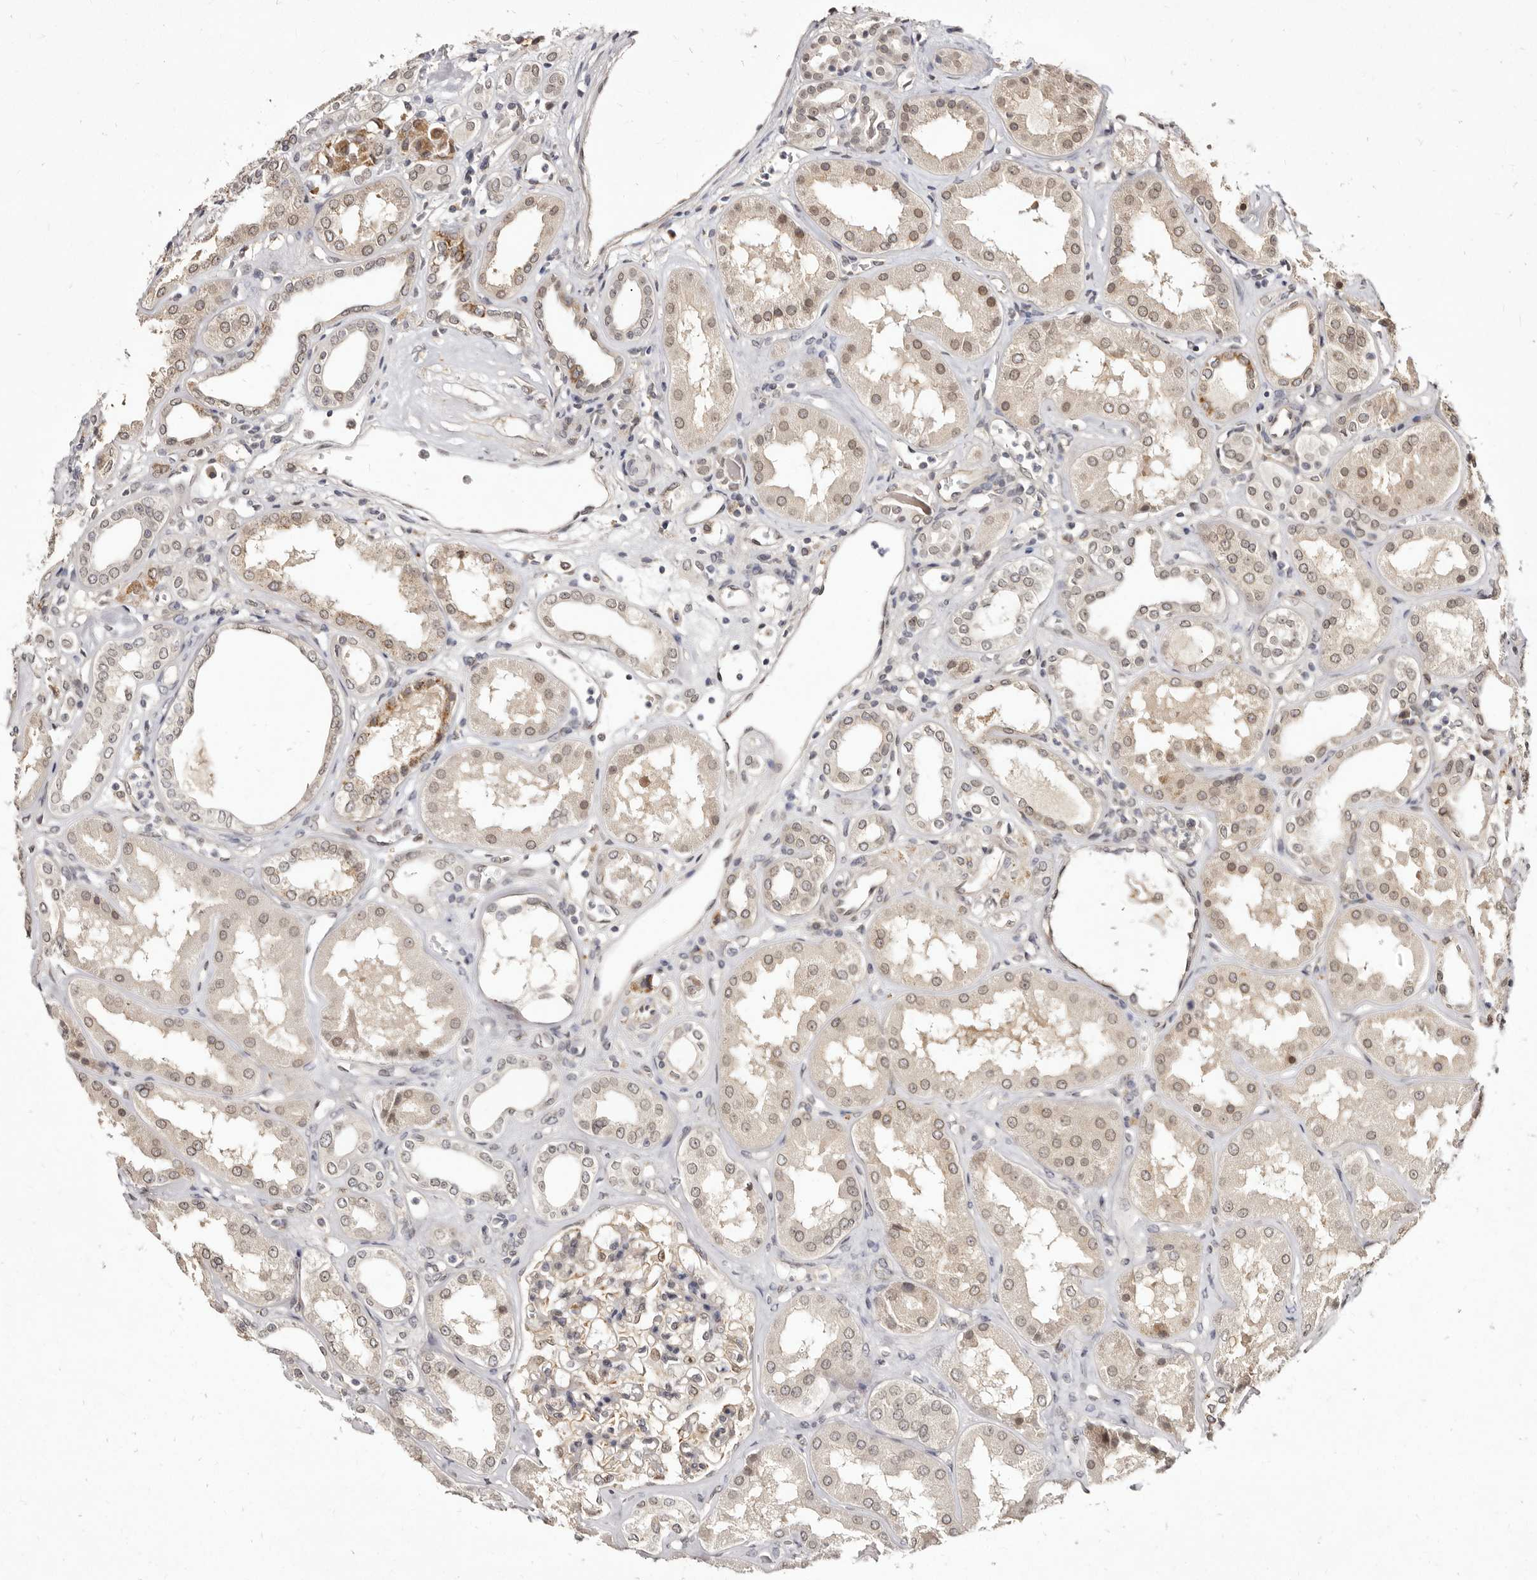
{"staining": {"intensity": "weak", "quantity": "25%-75%", "location": "cytoplasmic/membranous"}, "tissue": "kidney", "cell_type": "Cells in glomeruli", "image_type": "normal", "snomed": [{"axis": "morphology", "description": "Normal tissue, NOS"}, {"axis": "topography", "description": "Kidney"}], "caption": "About 25%-75% of cells in glomeruli in unremarkable human kidney exhibit weak cytoplasmic/membranous protein expression as visualized by brown immunohistochemical staining.", "gene": "LCORL", "patient": {"sex": "female", "age": 56}}